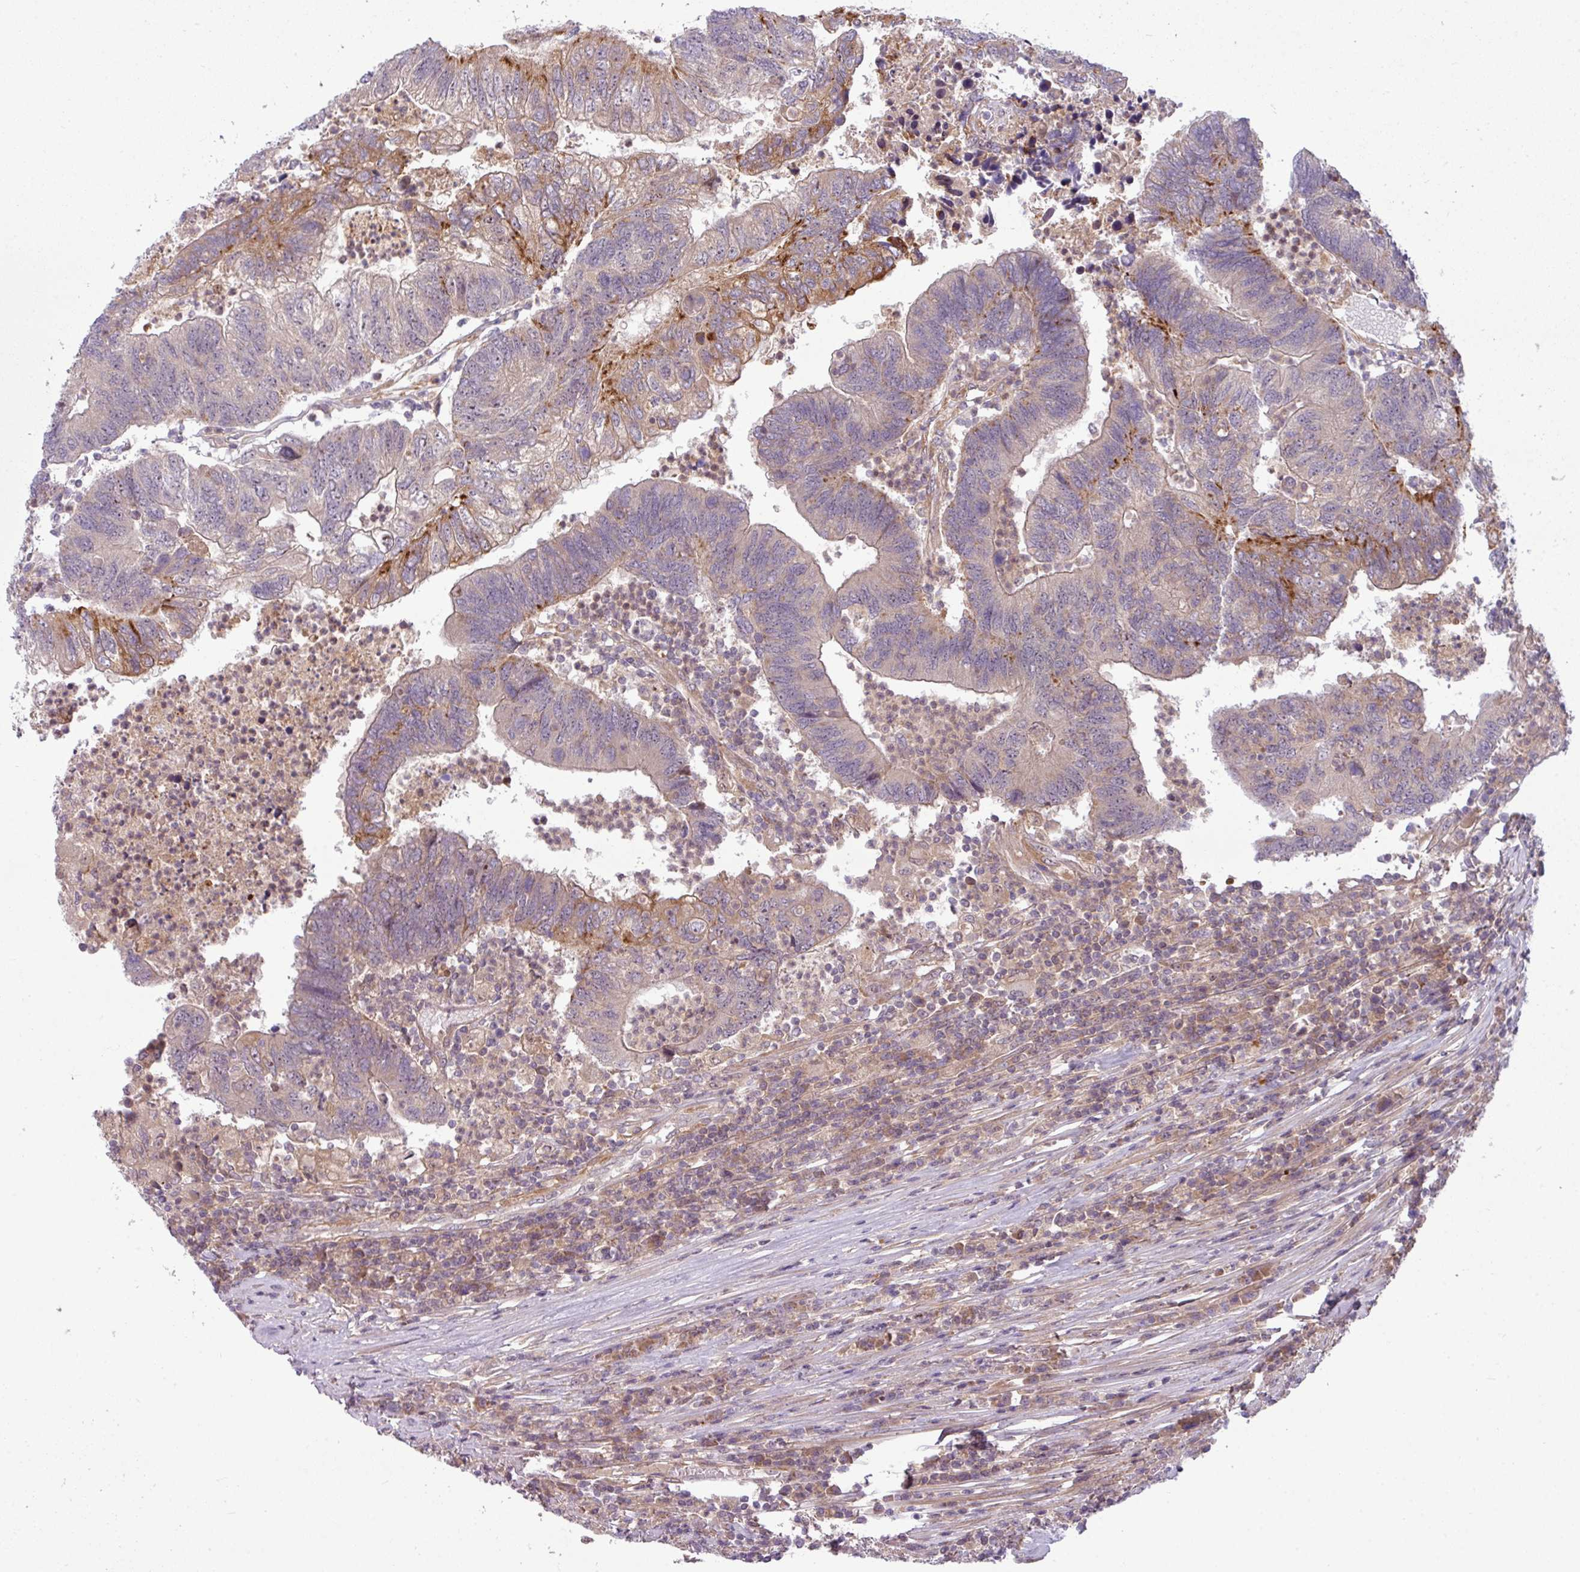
{"staining": {"intensity": "moderate", "quantity": "<25%", "location": "cytoplasmic/membranous"}, "tissue": "colorectal cancer", "cell_type": "Tumor cells", "image_type": "cancer", "snomed": [{"axis": "morphology", "description": "Adenocarcinoma, NOS"}, {"axis": "topography", "description": "Colon"}], "caption": "Immunohistochemical staining of colorectal cancer shows low levels of moderate cytoplasmic/membranous protein expression in approximately <25% of tumor cells. (Stains: DAB (3,3'-diaminobenzidine) in brown, nuclei in blue, Microscopy: brightfield microscopy at high magnification).", "gene": "ZNF35", "patient": {"sex": "female", "age": 48}}